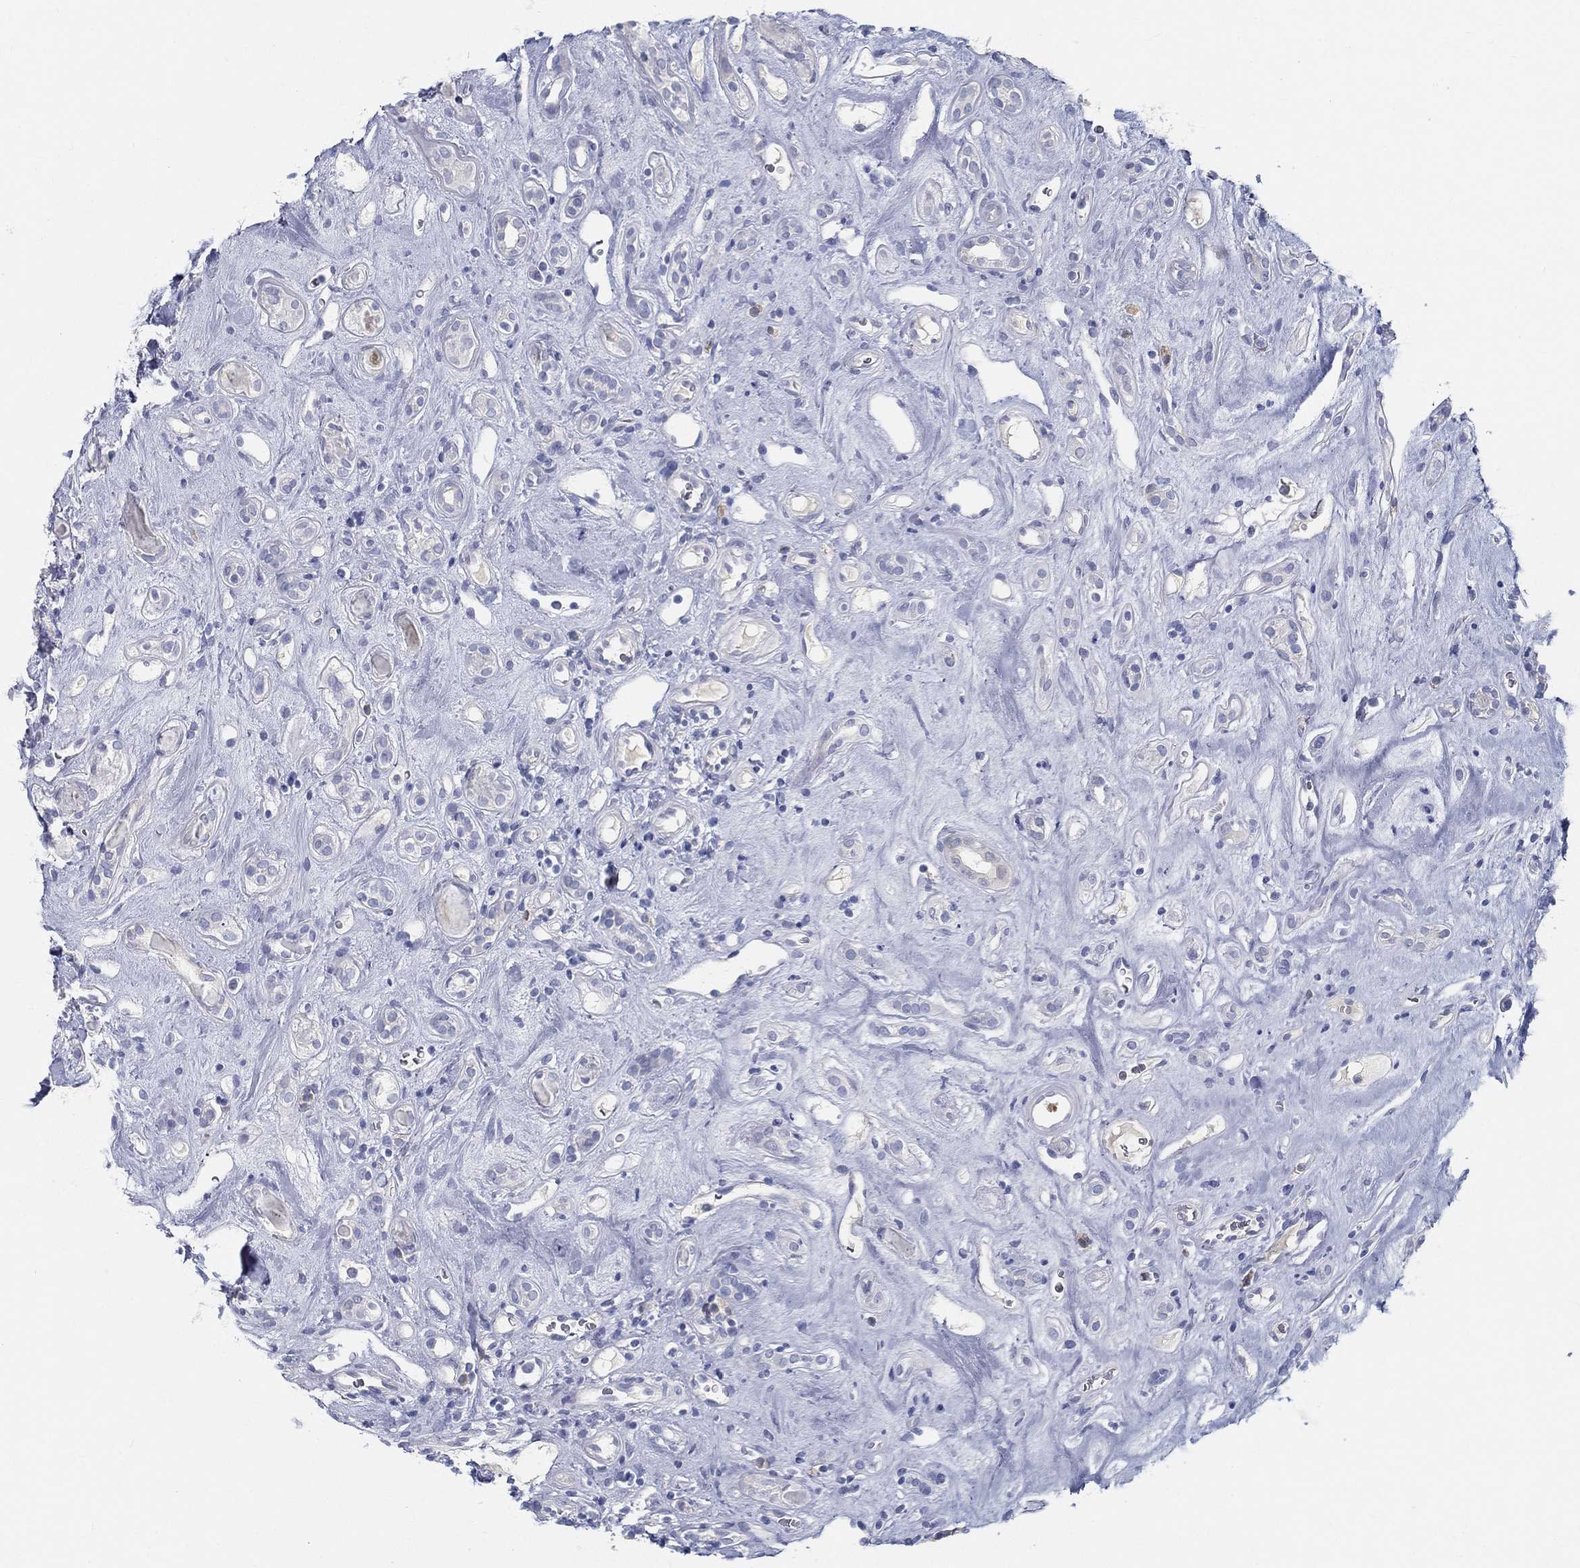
{"staining": {"intensity": "negative", "quantity": "none", "location": "none"}, "tissue": "renal cancer", "cell_type": "Tumor cells", "image_type": "cancer", "snomed": [{"axis": "morphology", "description": "Adenocarcinoma, NOS"}, {"axis": "topography", "description": "Kidney"}], "caption": "This is an immunohistochemistry (IHC) micrograph of renal cancer (adenocarcinoma). There is no expression in tumor cells.", "gene": "STS", "patient": {"sex": "female", "age": 89}}